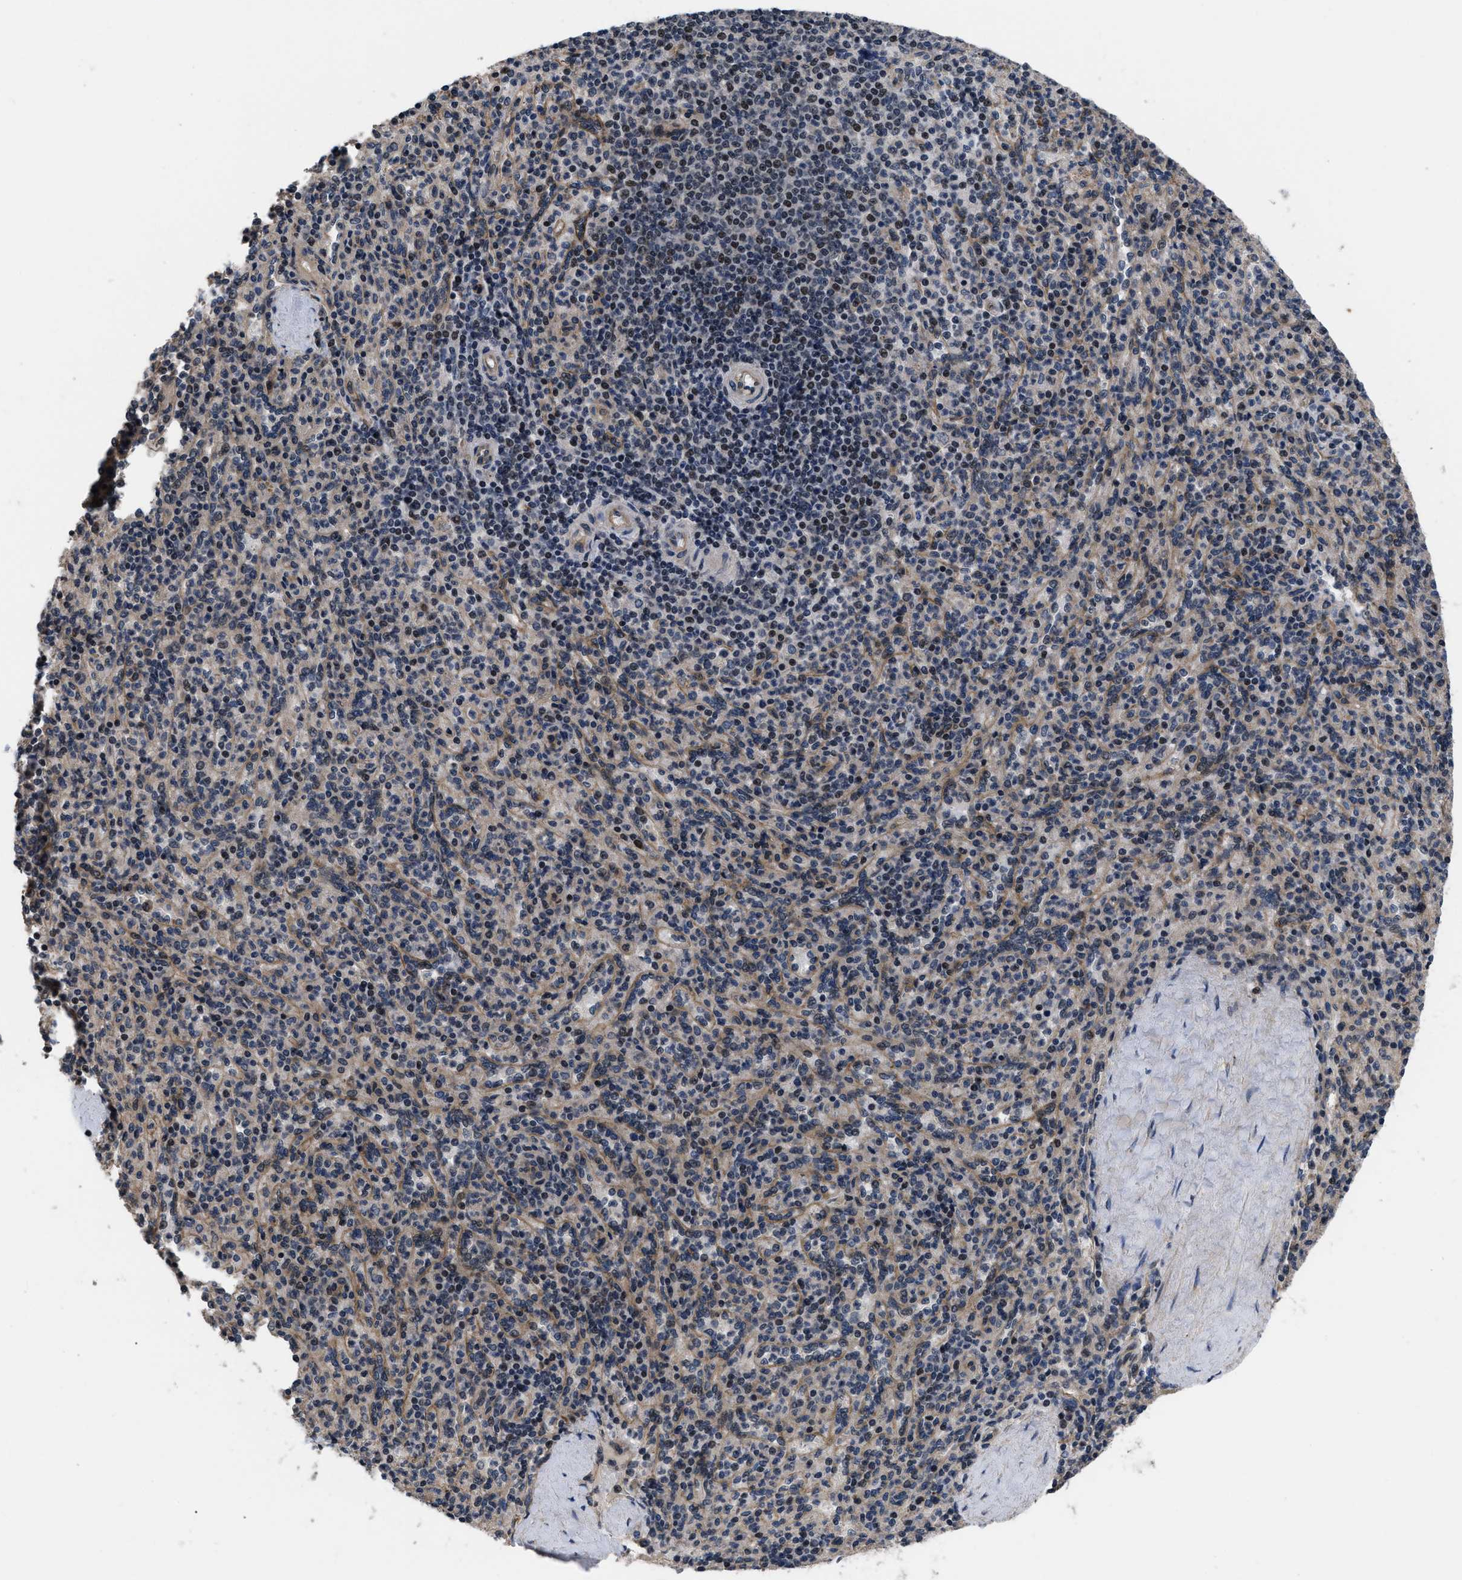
{"staining": {"intensity": "weak", "quantity": "25%-75%", "location": "cytoplasmic/membranous,nuclear"}, "tissue": "spleen", "cell_type": "Cells in red pulp", "image_type": "normal", "snomed": [{"axis": "morphology", "description": "Normal tissue, NOS"}, {"axis": "topography", "description": "Spleen"}], "caption": "IHC of normal spleen shows low levels of weak cytoplasmic/membranous,nuclear expression in approximately 25%-75% of cells in red pulp.", "gene": "DNAJC14", "patient": {"sex": "male", "age": 36}}